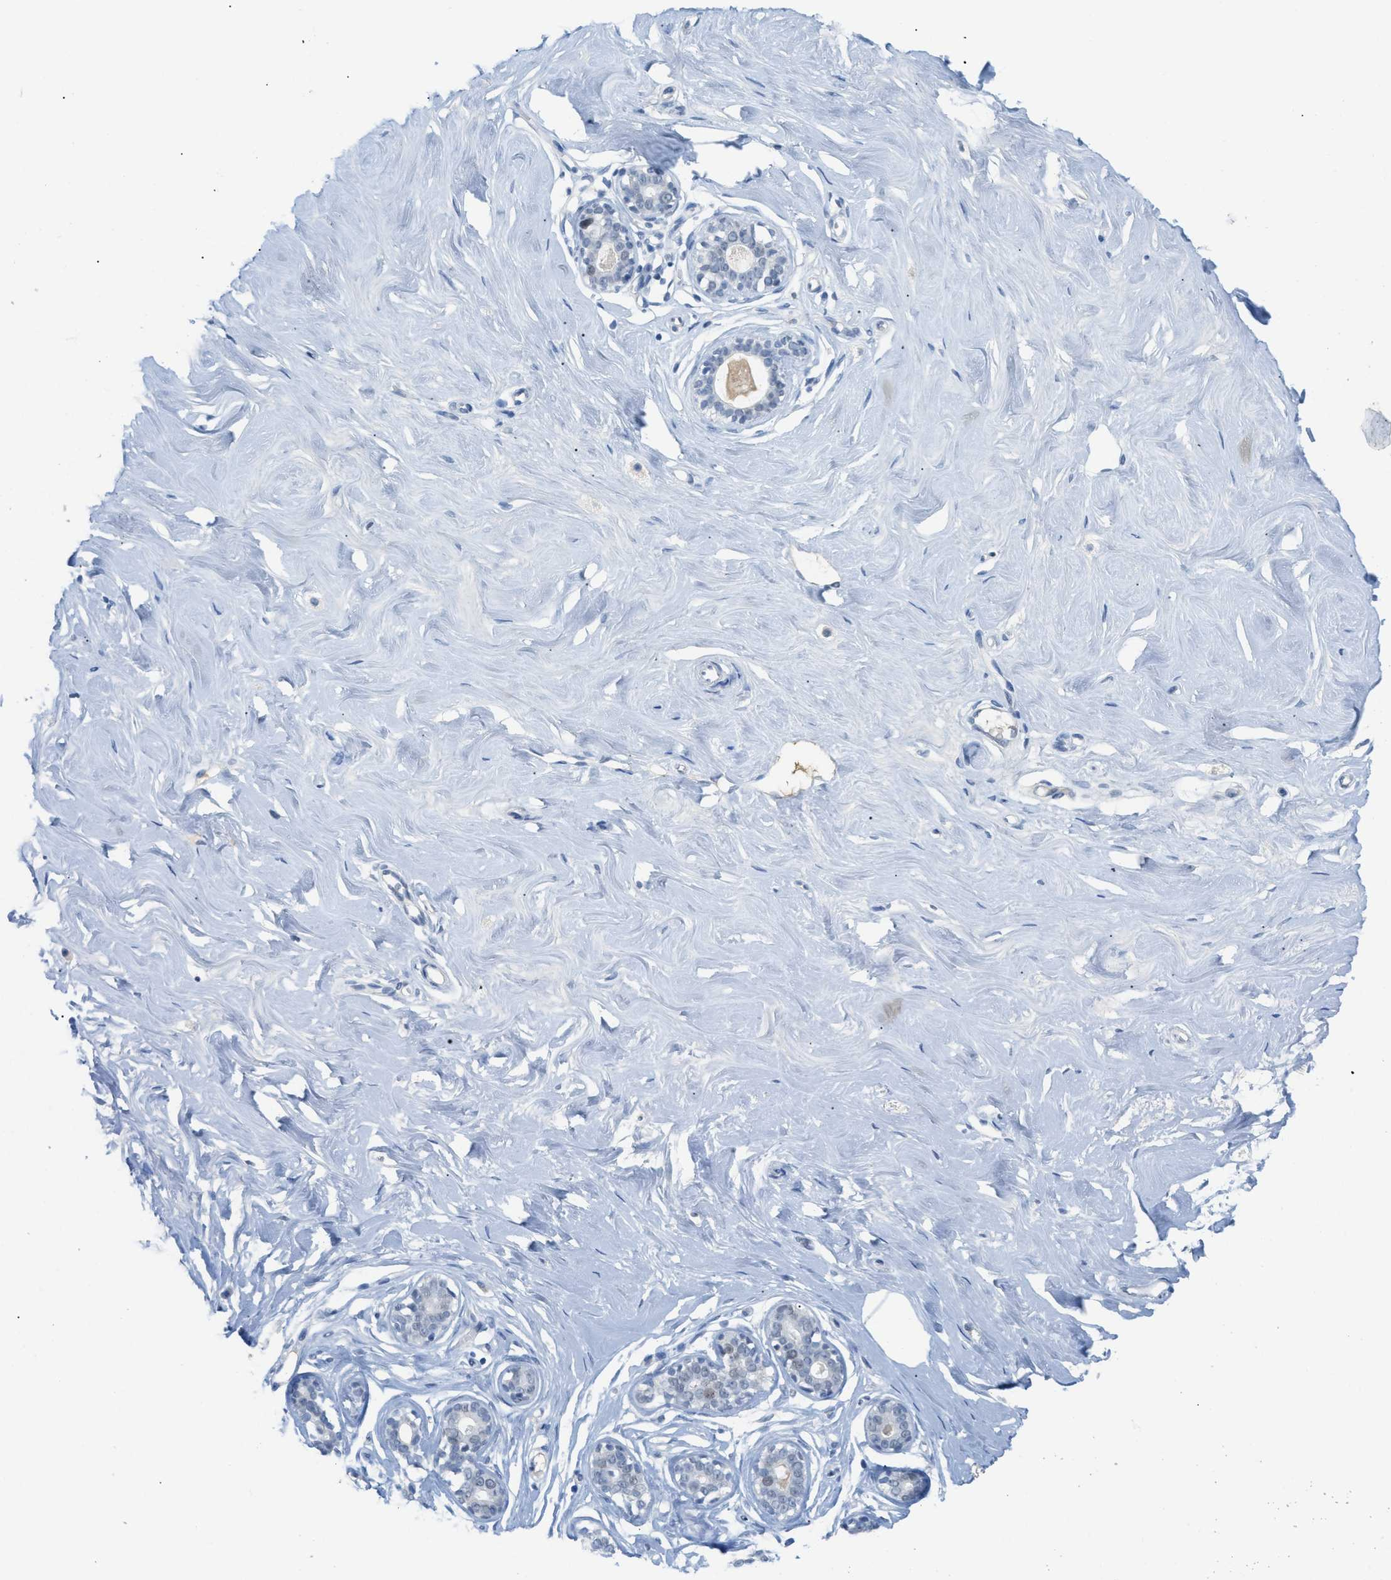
{"staining": {"intensity": "negative", "quantity": "none", "location": "none"}, "tissue": "breast", "cell_type": "Adipocytes", "image_type": "normal", "snomed": [{"axis": "morphology", "description": "Normal tissue, NOS"}, {"axis": "topography", "description": "Breast"}], "caption": "There is no significant expression in adipocytes of breast. (Immunohistochemistry, brightfield microscopy, high magnification).", "gene": "HSF2", "patient": {"sex": "female", "age": 23}}